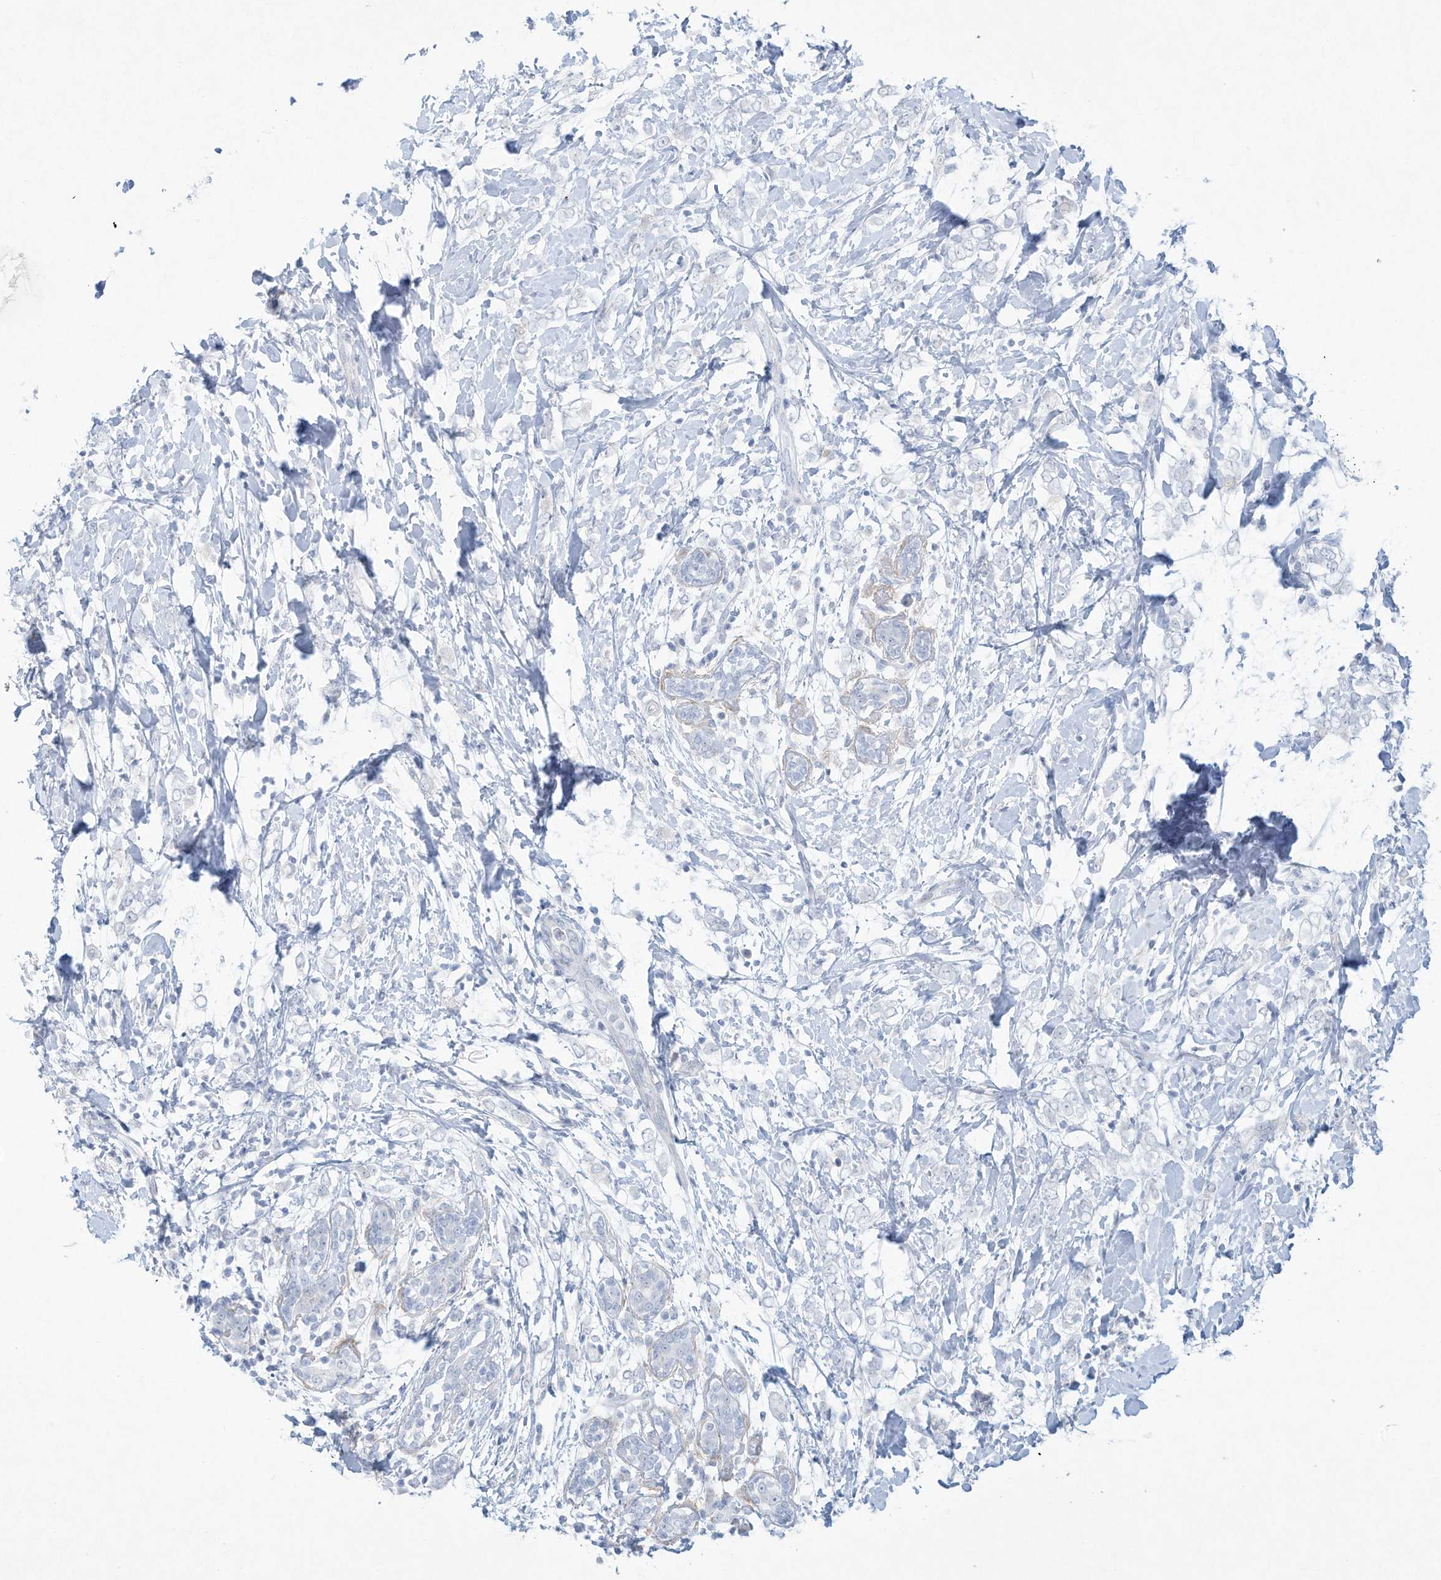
{"staining": {"intensity": "negative", "quantity": "none", "location": "none"}, "tissue": "breast cancer", "cell_type": "Tumor cells", "image_type": "cancer", "snomed": [{"axis": "morphology", "description": "Normal tissue, NOS"}, {"axis": "morphology", "description": "Lobular carcinoma"}, {"axis": "topography", "description": "Breast"}], "caption": "Human lobular carcinoma (breast) stained for a protein using IHC shows no expression in tumor cells.", "gene": "PAX6", "patient": {"sex": "female", "age": 47}}